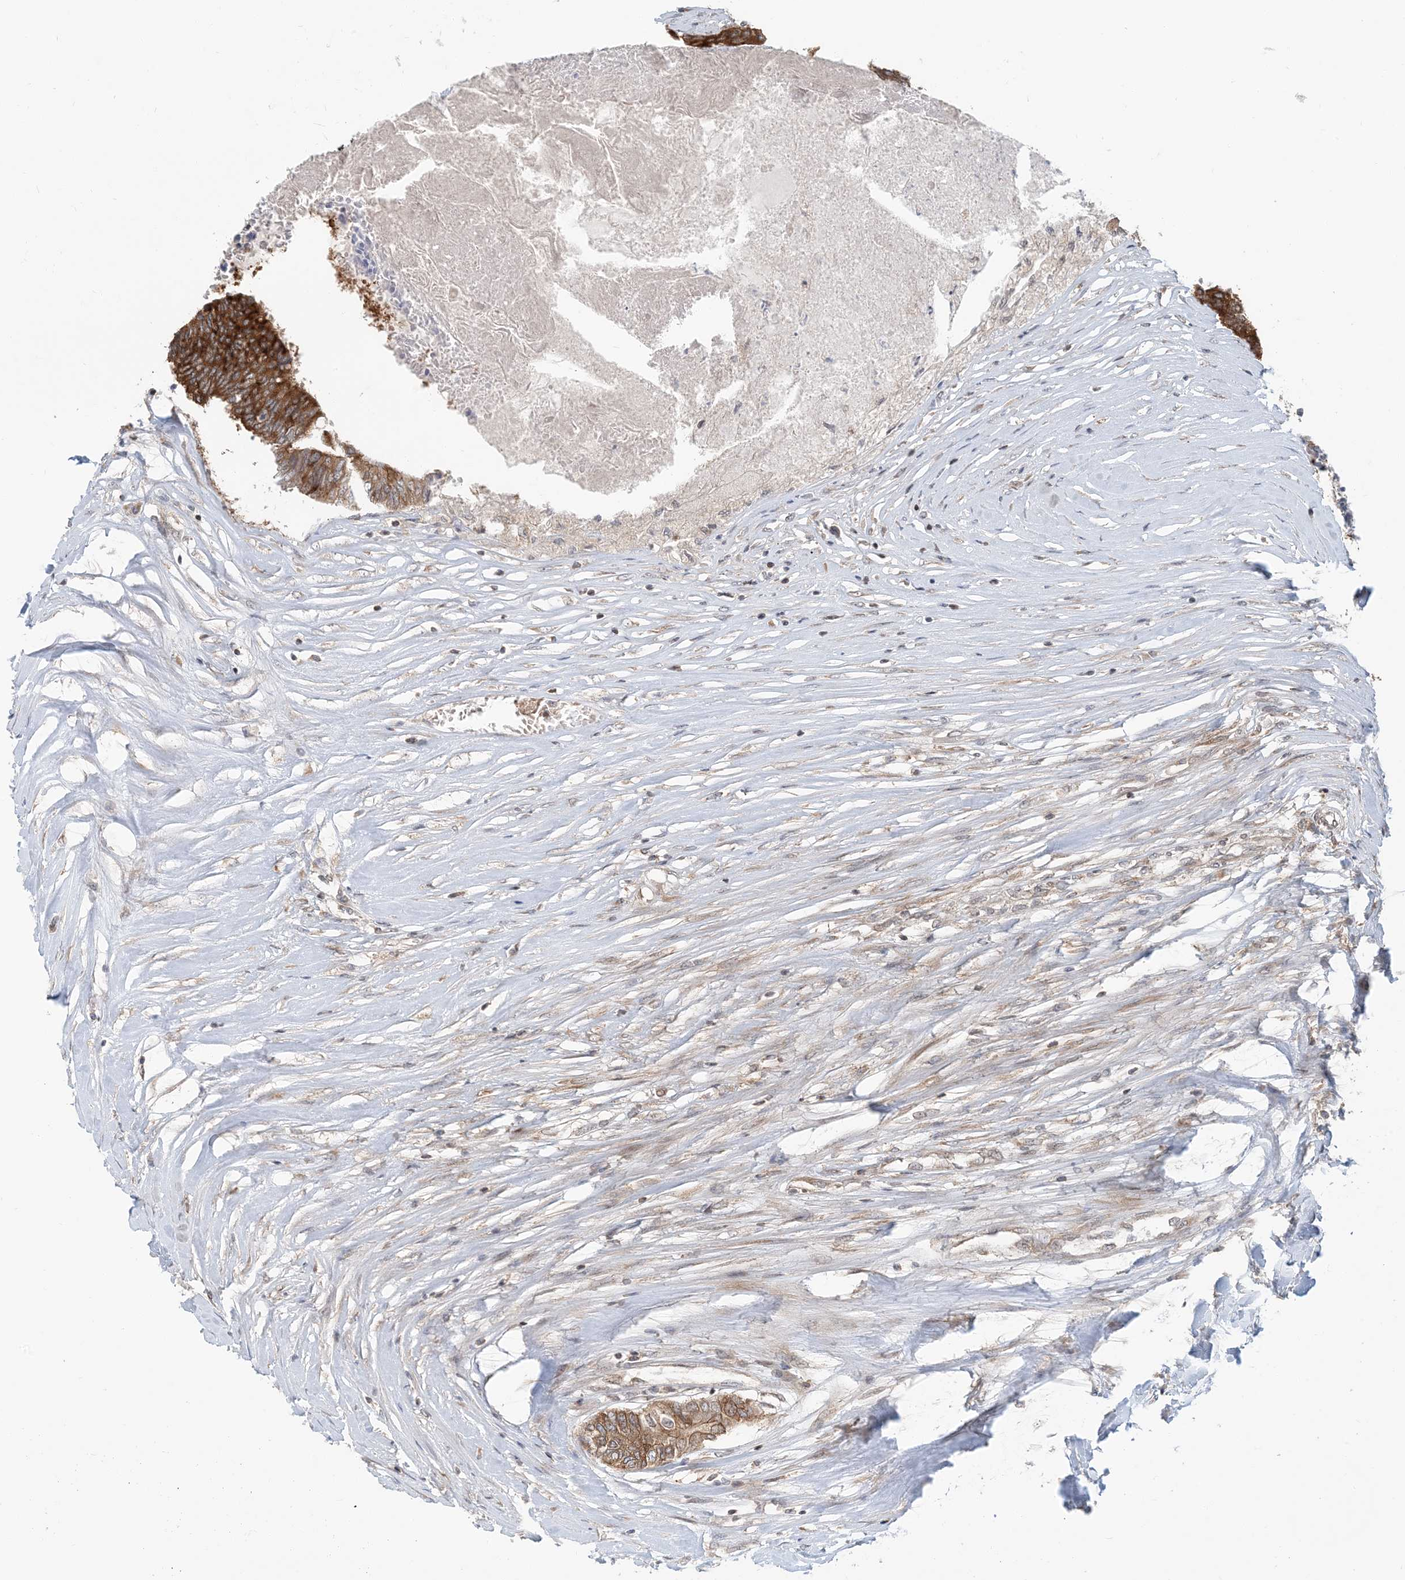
{"staining": {"intensity": "strong", "quantity": ">75%", "location": "cytoplasmic/membranous"}, "tissue": "colorectal cancer", "cell_type": "Tumor cells", "image_type": "cancer", "snomed": [{"axis": "morphology", "description": "Adenocarcinoma, NOS"}, {"axis": "topography", "description": "Rectum"}], "caption": "Tumor cells show strong cytoplasmic/membranous expression in about >75% of cells in colorectal cancer (adenocarcinoma). Immunohistochemistry (ihc) stains the protein of interest in brown and the nuclei are stained blue.", "gene": "ATP13A2", "patient": {"sex": "male", "age": 63}}